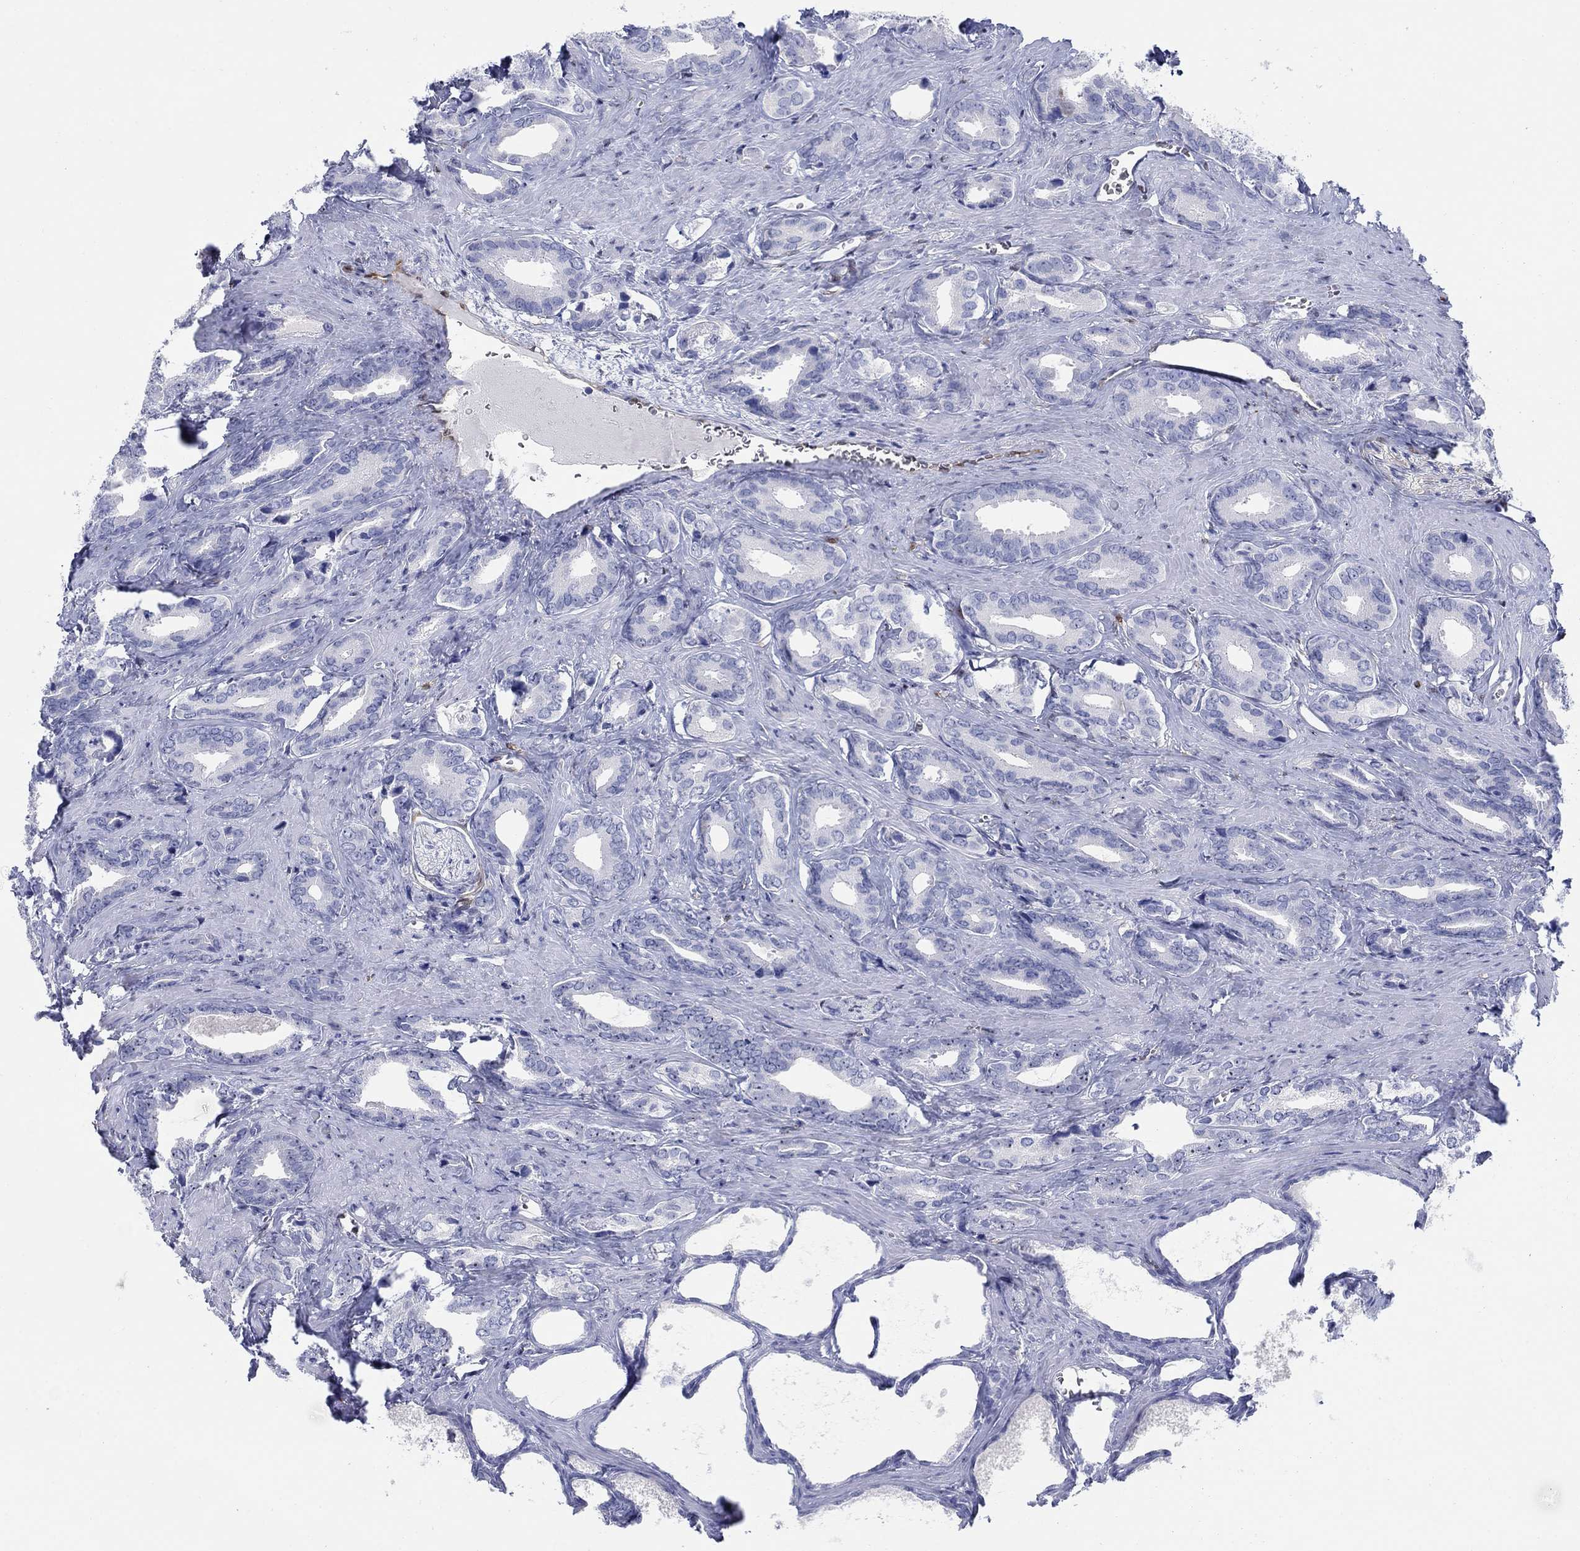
{"staining": {"intensity": "negative", "quantity": "none", "location": "none"}, "tissue": "prostate cancer", "cell_type": "Tumor cells", "image_type": "cancer", "snomed": [{"axis": "morphology", "description": "Adenocarcinoma, NOS"}, {"axis": "topography", "description": "Prostate"}], "caption": "Immunohistochemical staining of human adenocarcinoma (prostate) exhibits no significant staining in tumor cells.", "gene": "AKR1C2", "patient": {"sex": "male", "age": 66}}